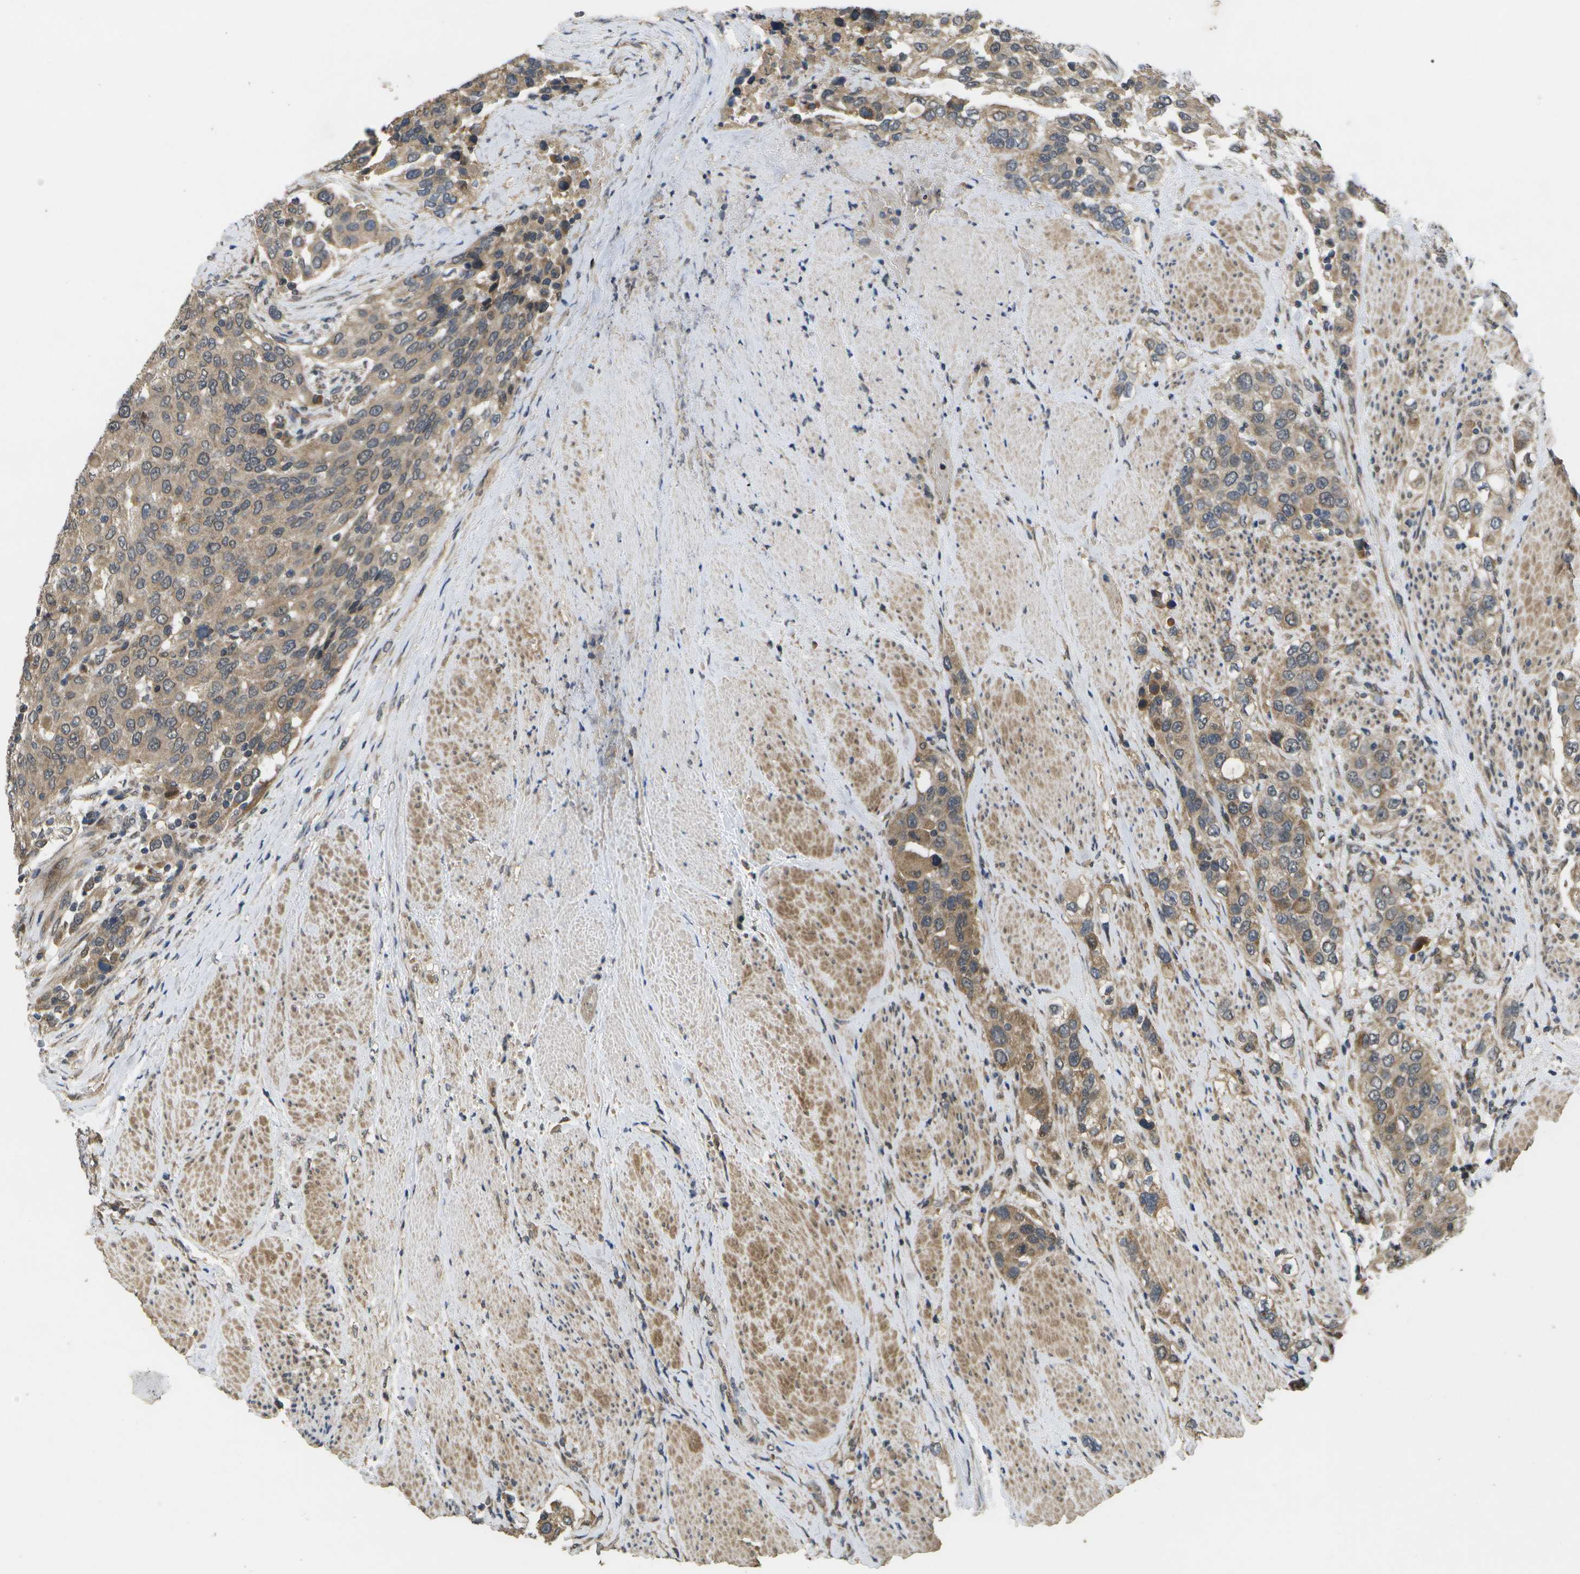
{"staining": {"intensity": "moderate", "quantity": ">75%", "location": "cytoplasmic/membranous"}, "tissue": "urothelial cancer", "cell_type": "Tumor cells", "image_type": "cancer", "snomed": [{"axis": "morphology", "description": "Urothelial carcinoma, High grade"}, {"axis": "topography", "description": "Urinary bladder"}], "caption": "IHC staining of high-grade urothelial carcinoma, which shows medium levels of moderate cytoplasmic/membranous staining in about >75% of tumor cells indicating moderate cytoplasmic/membranous protein staining. The staining was performed using DAB (brown) for protein detection and nuclei were counterstained in hematoxylin (blue).", "gene": "ALAS1", "patient": {"sex": "female", "age": 80}}